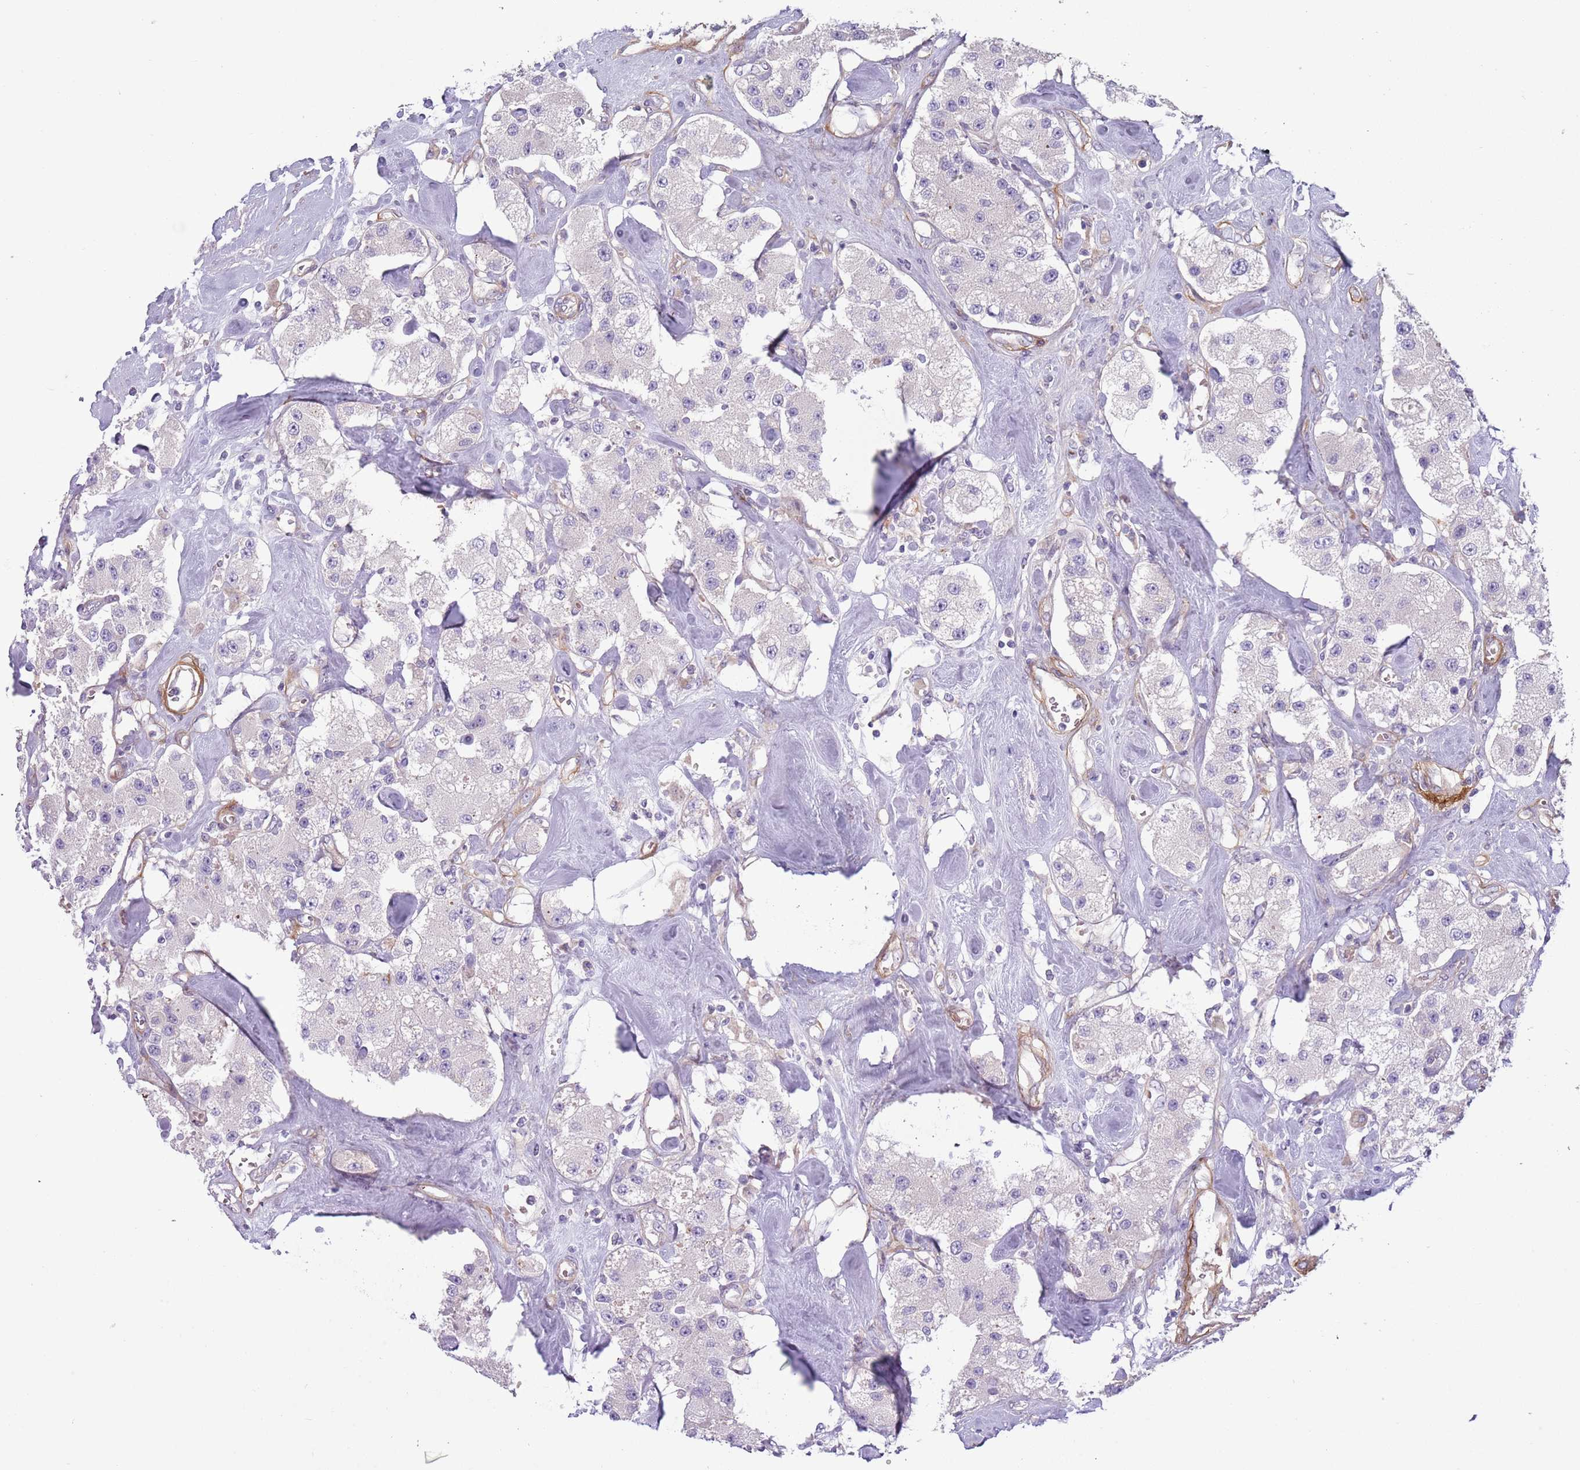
{"staining": {"intensity": "negative", "quantity": "none", "location": "none"}, "tissue": "carcinoid", "cell_type": "Tumor cells", "image_type": "cancer", "snomed": [{"axis": "morphology", "description": "Carcinoid, malignant, NOS"}, {"axis": "topography", "description": "Pancreas"}], "caption": "Immunohistochemistry of carcinoid demonstrates no staining in tumor cells.", "gene": "TINAGL1", "patient": {"sex": "male", "age": 41}}